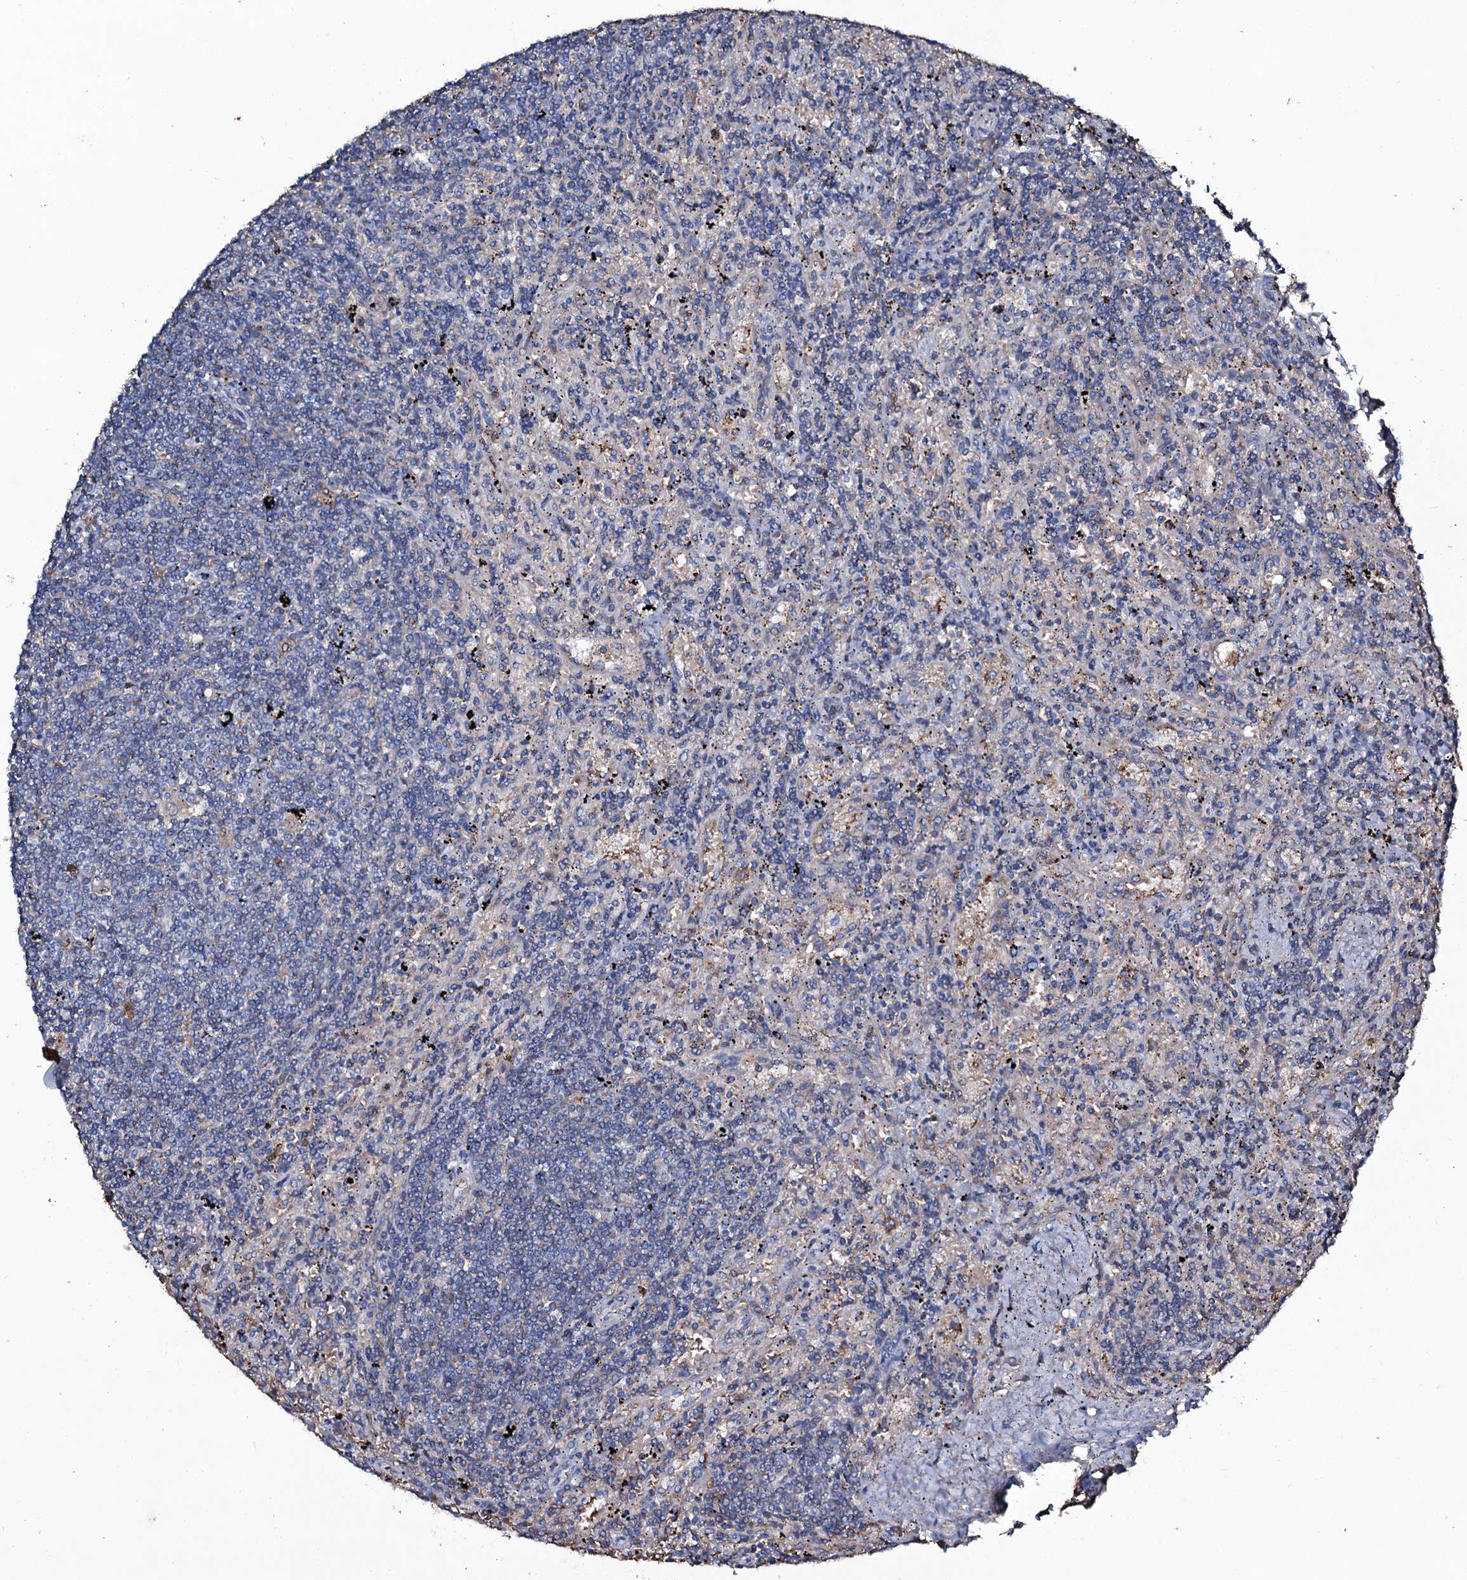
{"staining": {"intensity": "negative", "quantity": "none", "location": "none"}, "tissue": "lymphoma", "cell_type": "Tumor cells", "image_type": "cancer", "snomed": [{"axis": "morphology", "description": "Malignant lymphoma, non-Hodgkin's type, Low grade"}, {"axis": "topography", "description": "Spleen"}], "caption": "Malignant lymphoma, non-Hodgkin's type (low-grade) stained for a protein using immunohistochemistry (IHC) exhibits no positivity tumor cells.", "gene": "EDN1", "patient": {"sex": "male", "age": 76}}